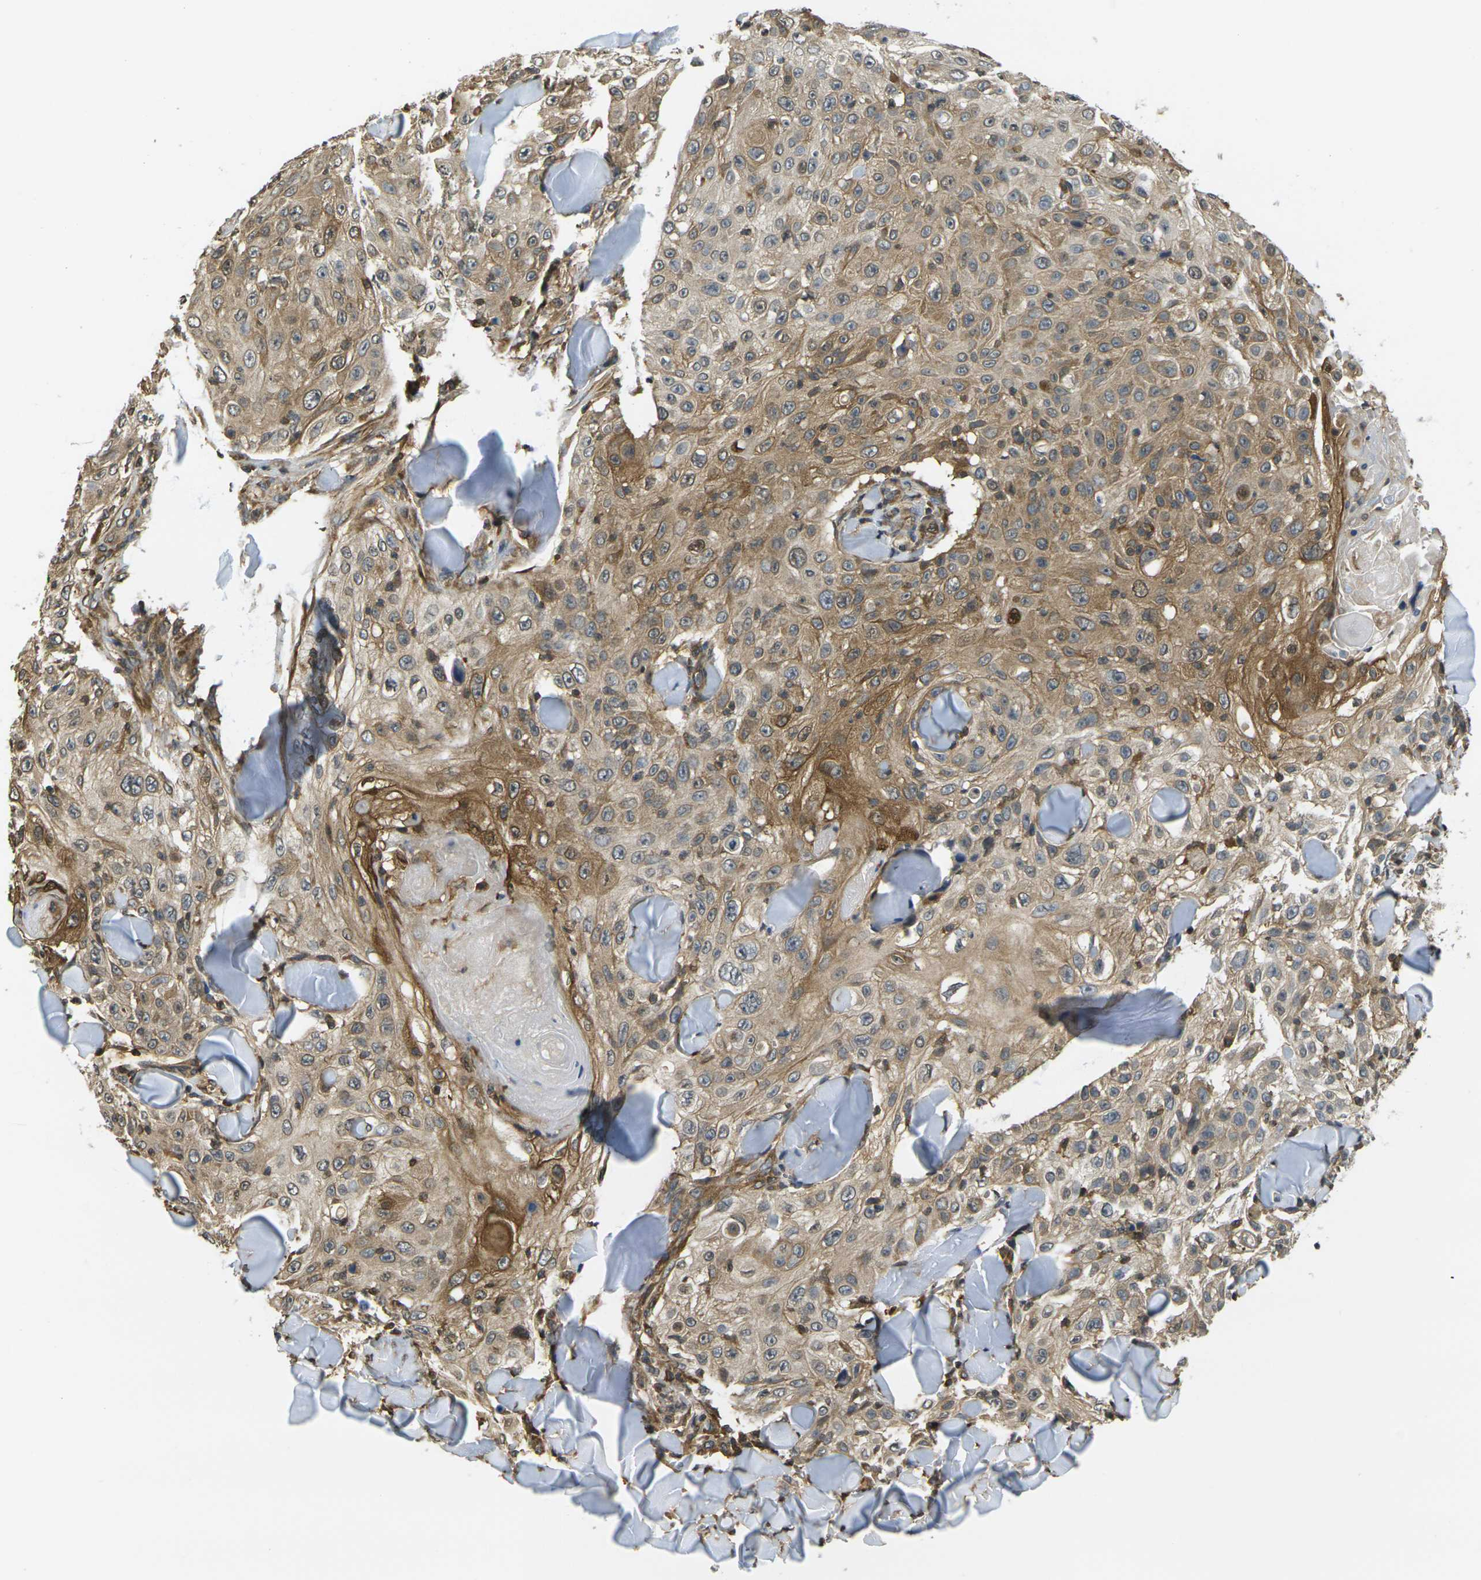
{"staining": {"intensity": "moderate", "quantity": ">75%", "location": "cytoplasmic/membranous"}, "tissue": "skin cancer", "cell_type": "Tumor cells", "image_type": "cancer", "snomed": [{"axis": "morphology", "description": "Squamous cell carcinoma, NOS"}, {"axis": "topography", "description": "Skin"}], "caption": "A high-resolution photomicrograph shows immunohistochemistry staining of skin squamous cell carcinoma, which exhibits moderate cytoplasmic/membranous positivity in approximately >75% of tumor cells.", "gene": "CAST", "patient": {"sex": "male", "age": 86}}